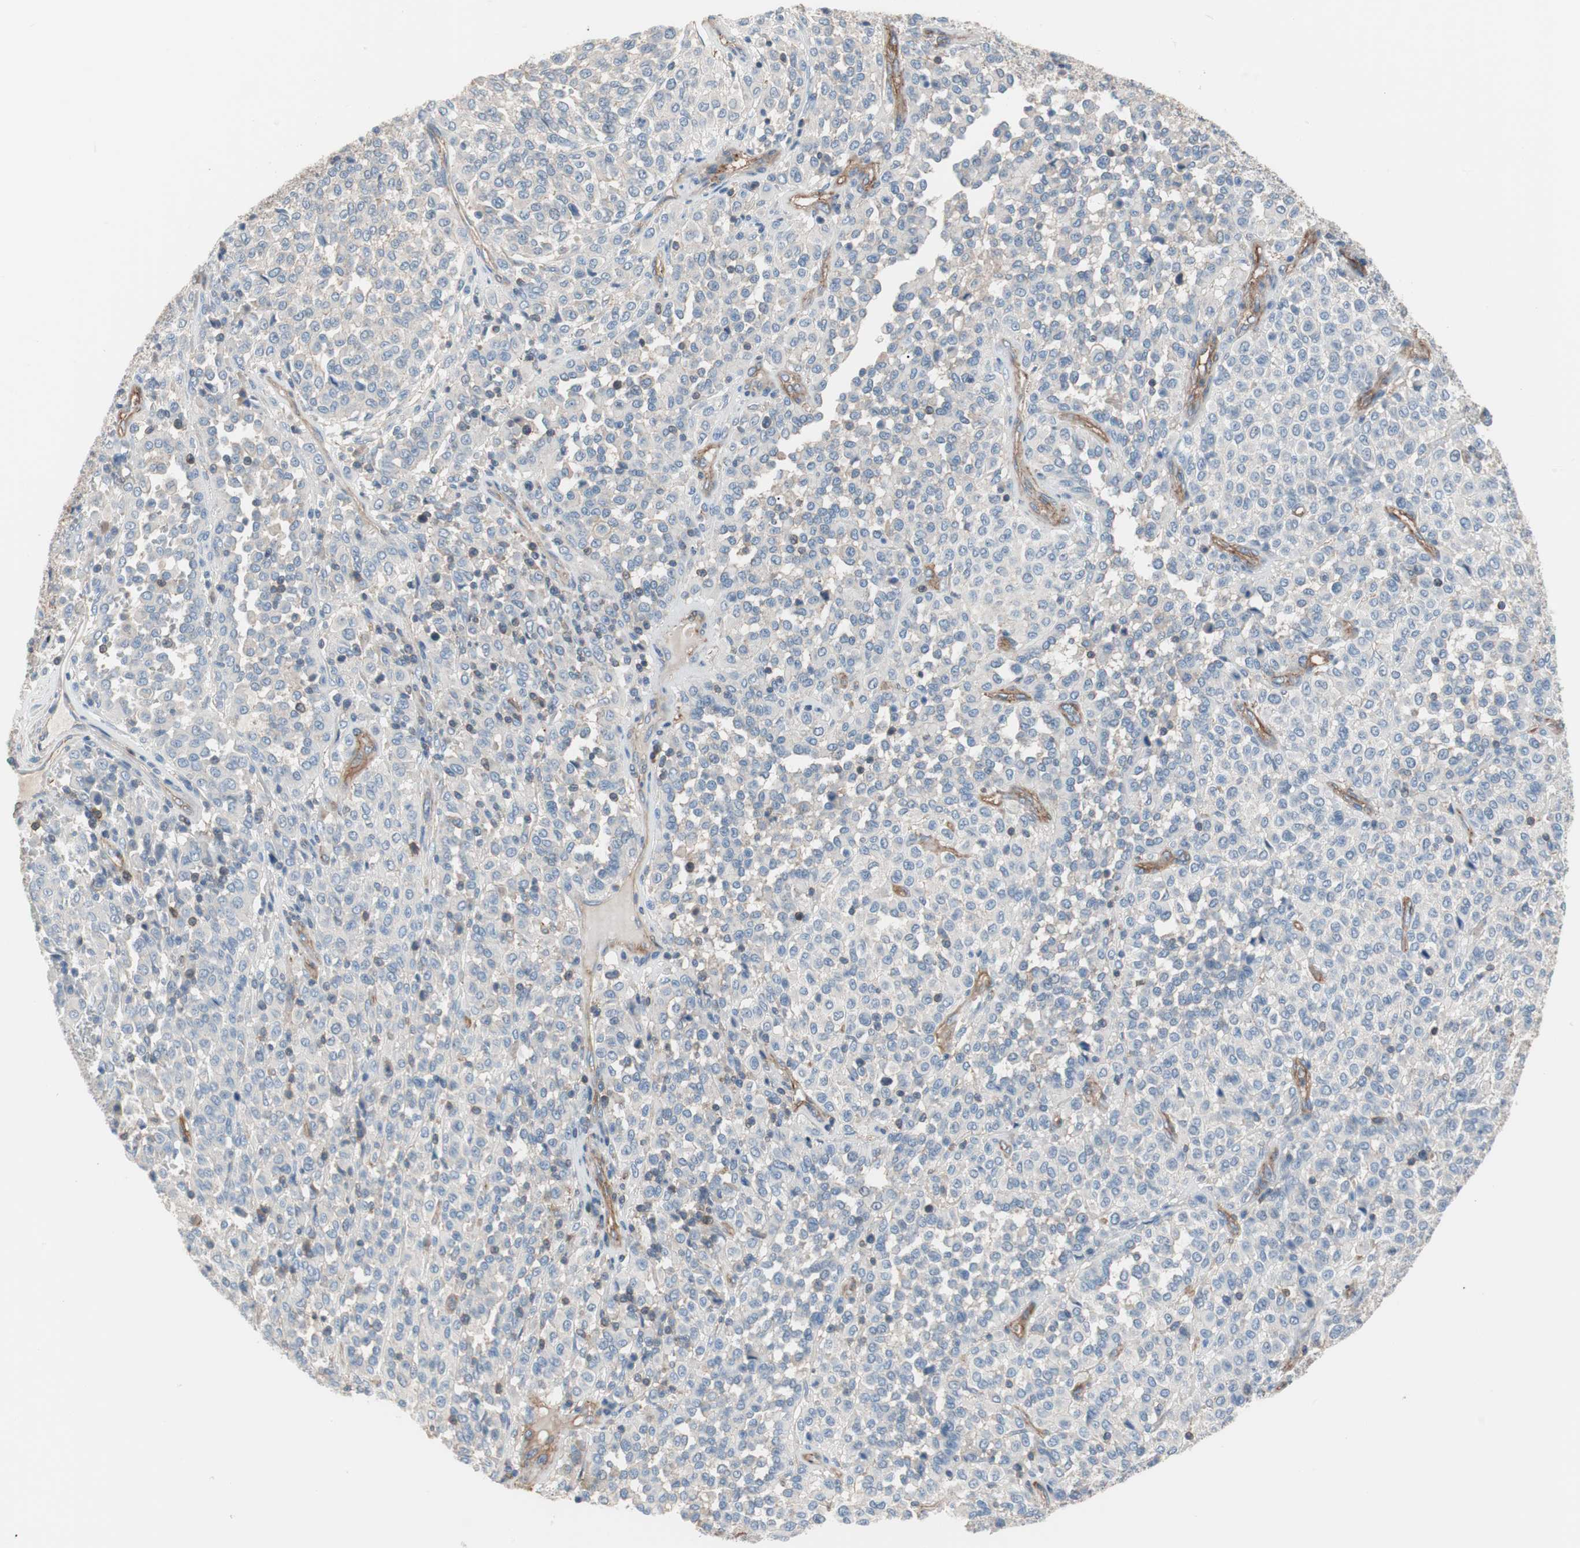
{"staining": {"intensity": "negative", "quantity": "none", "location": "none"}, "tissue": "melanoma", "cell_type": "Tumor cells", "image_type": "cancer", "snomed": [{"axis": "morphology", "description": "Malignant melanoma, Metastatic site"}, {"axis": "topography", "description": "Pancreas"}], "caption": "The immunohistochemistry histopathology image has no significant staining in tumor cells of melanoma tissue.", "gene": "GPR160", "patient": {"sex": "female", "age": 30}}